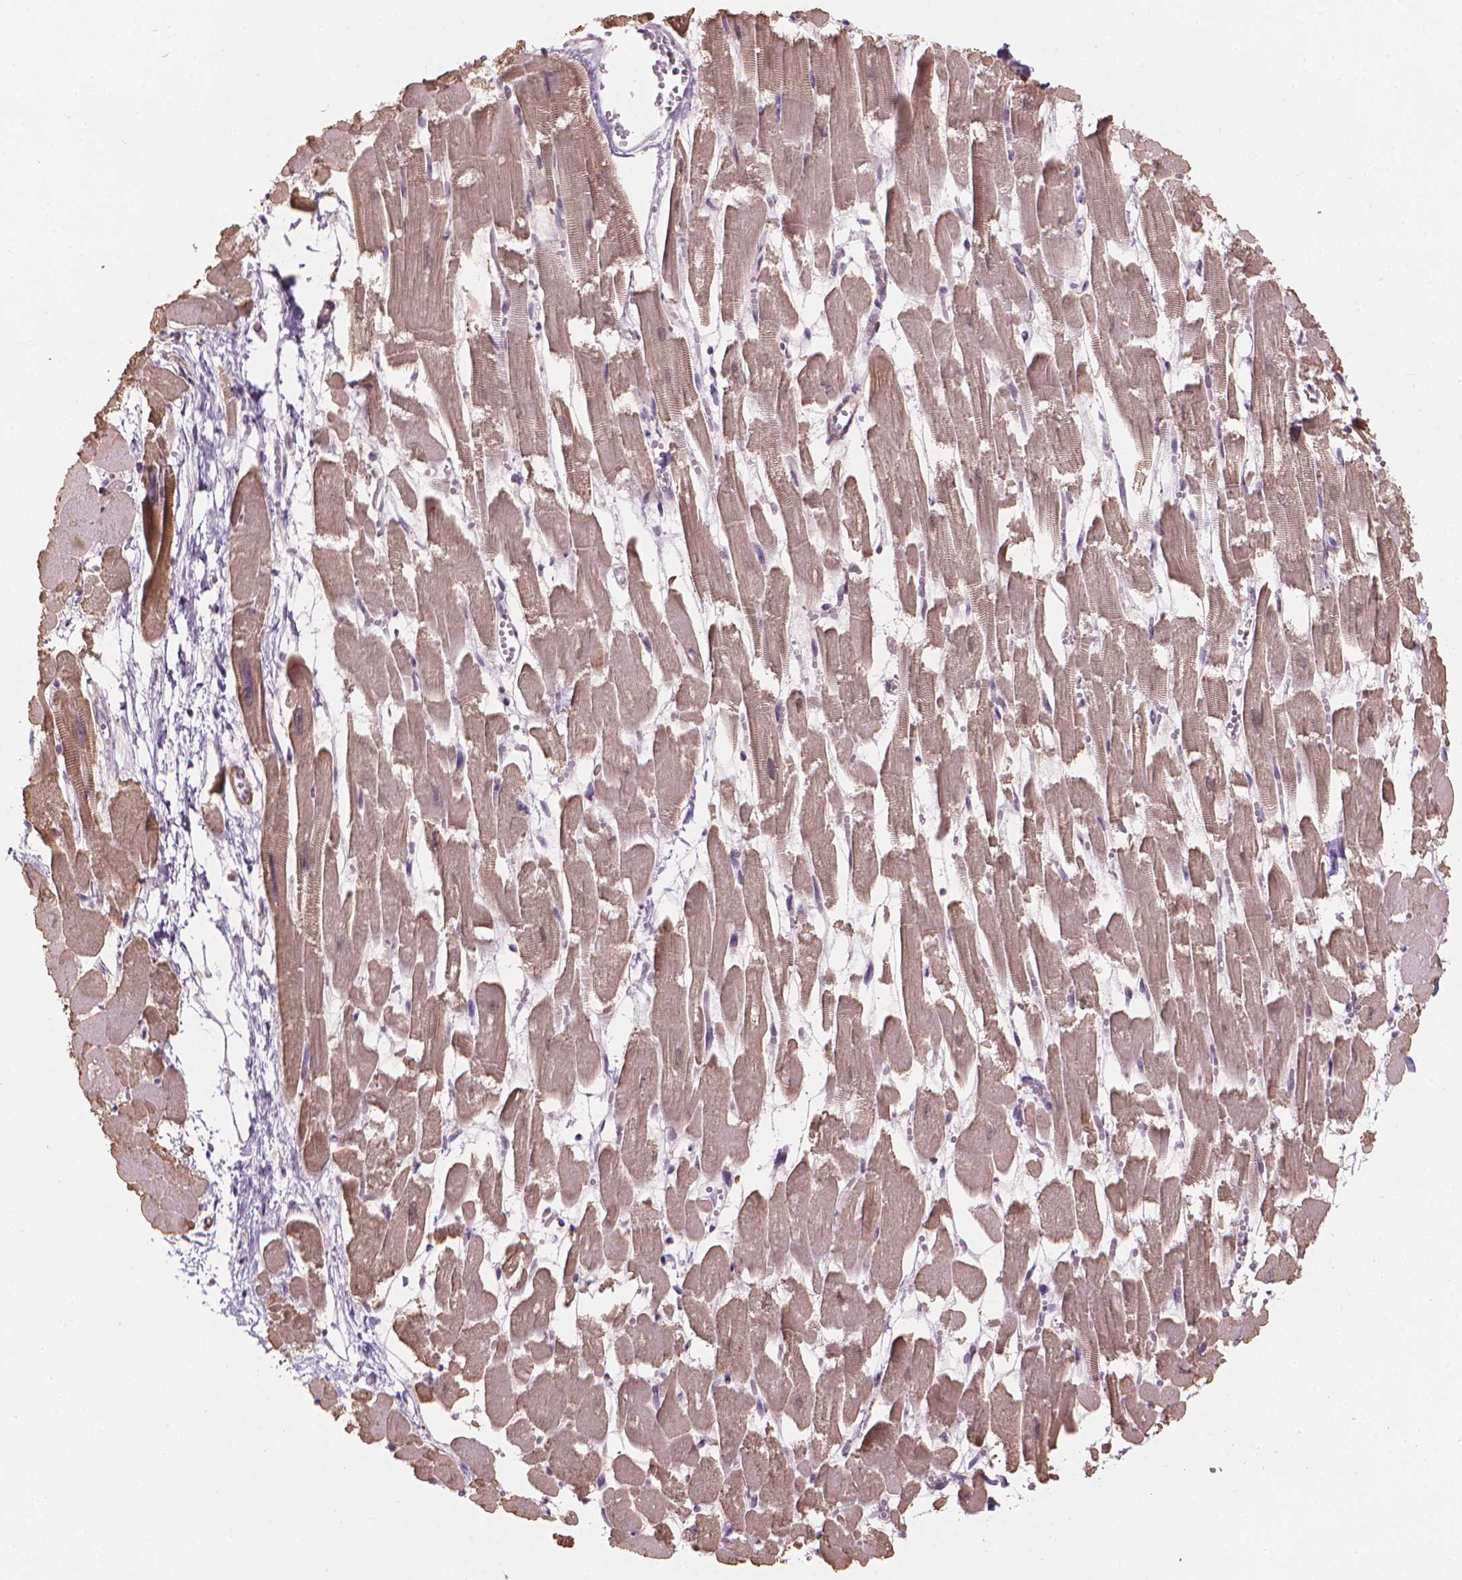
{"staining": {"intensity": "moderate", "quantity": "25%-75%", "location": "cytoplasmic/membranous,nuclear"}, "tissue": "heart muscle", "cell_type": "Cardiomyocytes", "image_type": "normal", "snomed": [{"axis": "morphology", "description": "Normal tissue, NOS"}, {"axis": "topography", "description": "Heart"}], "caption": "Immunohistochemistry staining of normal heart muscle, which reveals medium levels of moderate cytoplasmic/membranous,nuclear staining in about 25%-75% of cardiomyocytes indicating moderate cytoplasmic/membranous,nuclear protein staining. The staining was performed using DAB (brown) for protein detection and nuclei were counterstained in hematoxylin (blue).", "gene": "HOXD4", "patient": {"sex": "female", "age": 52}}